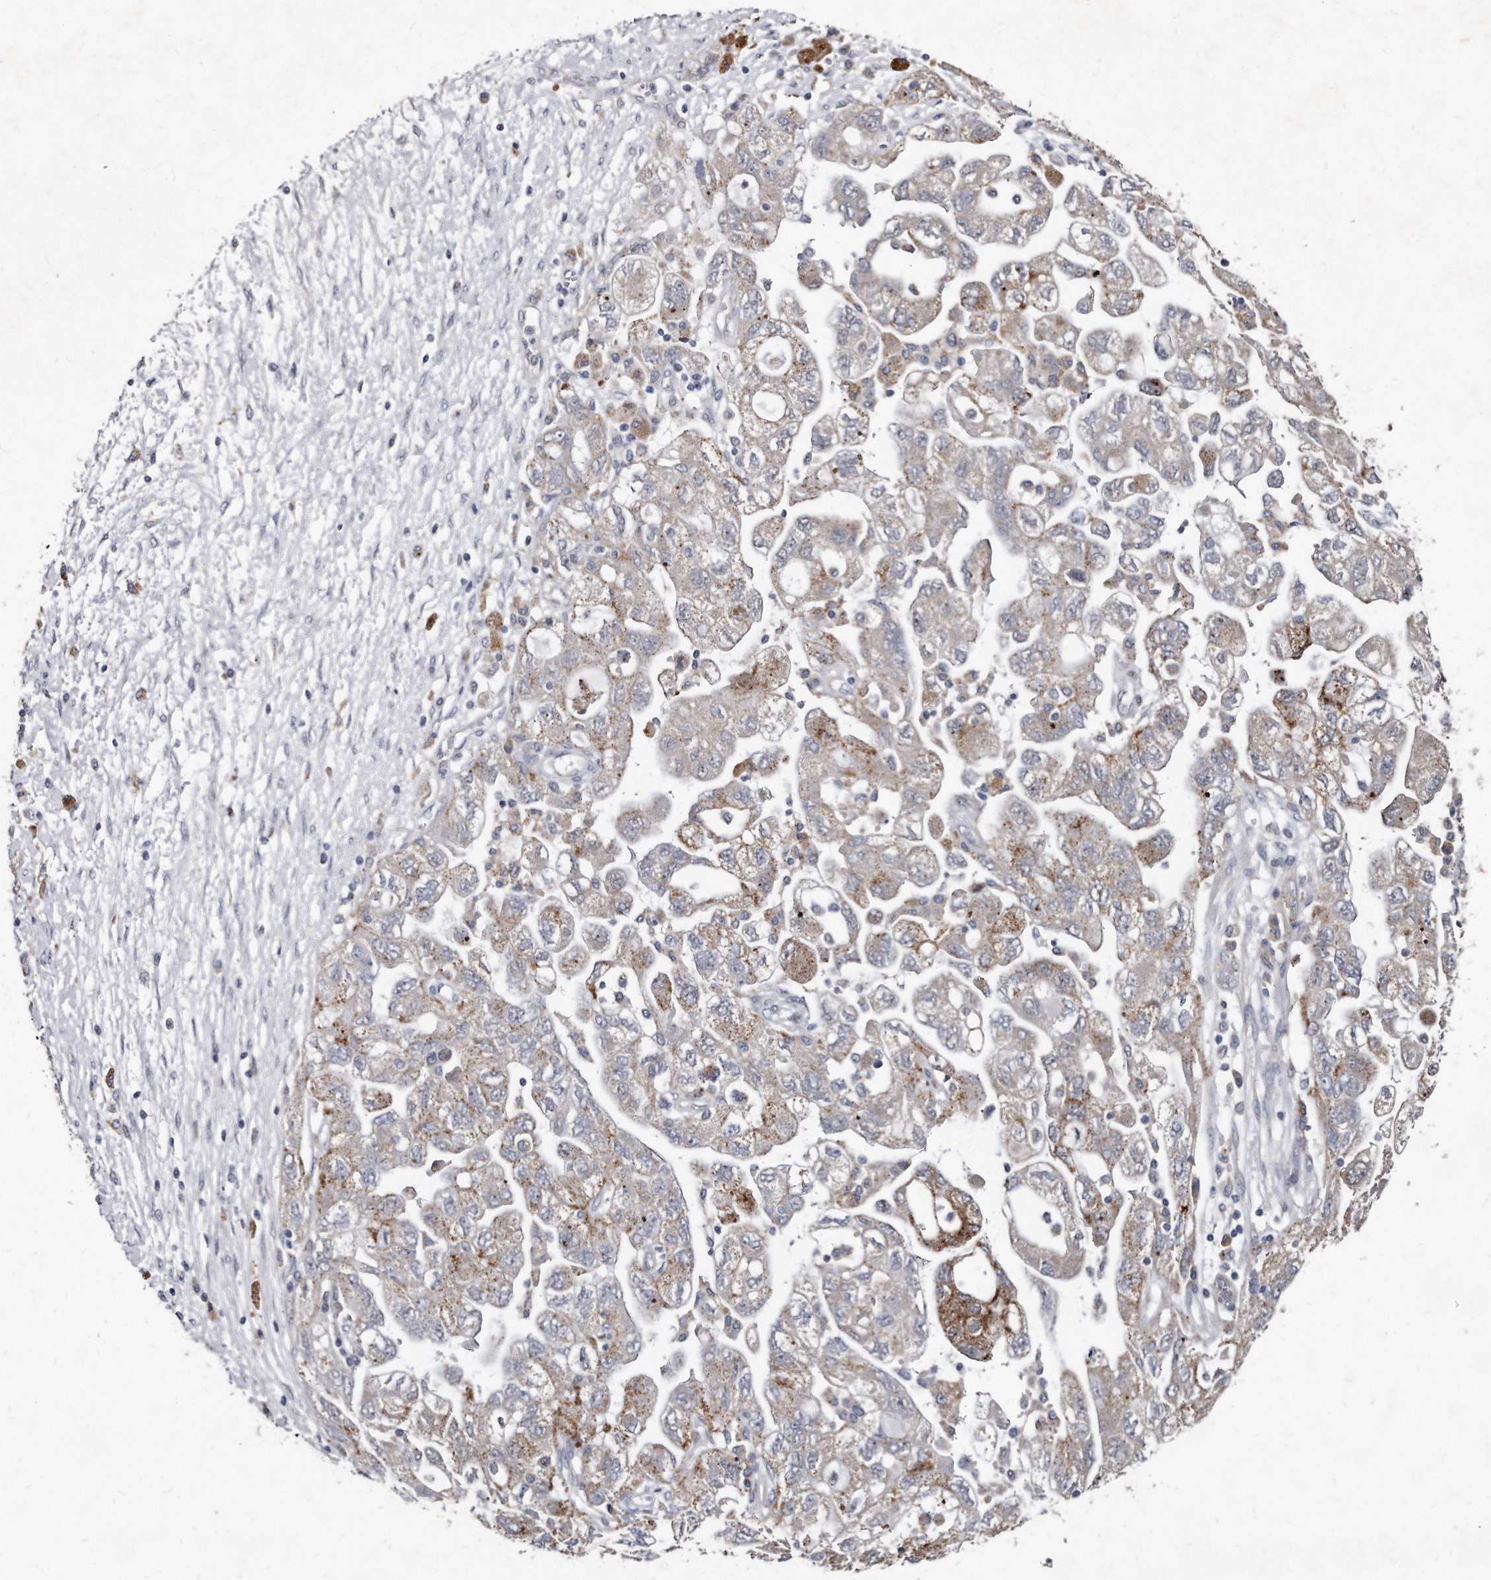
{"staining": {"intensity": "moderate", "quantity": "25%-75%", "location": "cytoplasmic/membranous"}, "tissue": "ovarian cancer", "cell_type": "Tumor cells", "image_type": "cancer", "snomed": [{"axis": "morphology", "description": "Carcinoma, NOS"}, {"axis": "morphology", "description": "Cystadenocarcinoma, serous, NOS"}, {"axis": "topography", "description": "Ovary"}], "caption": "Ovarian serous cystadenocarcinoma tissue demonstrates moderate cytoplasmic/membranous positivity in about 25%-75% of tumor cells", "gene": "KLHDC3", "patient": {"sex": "female", "age": 69}}